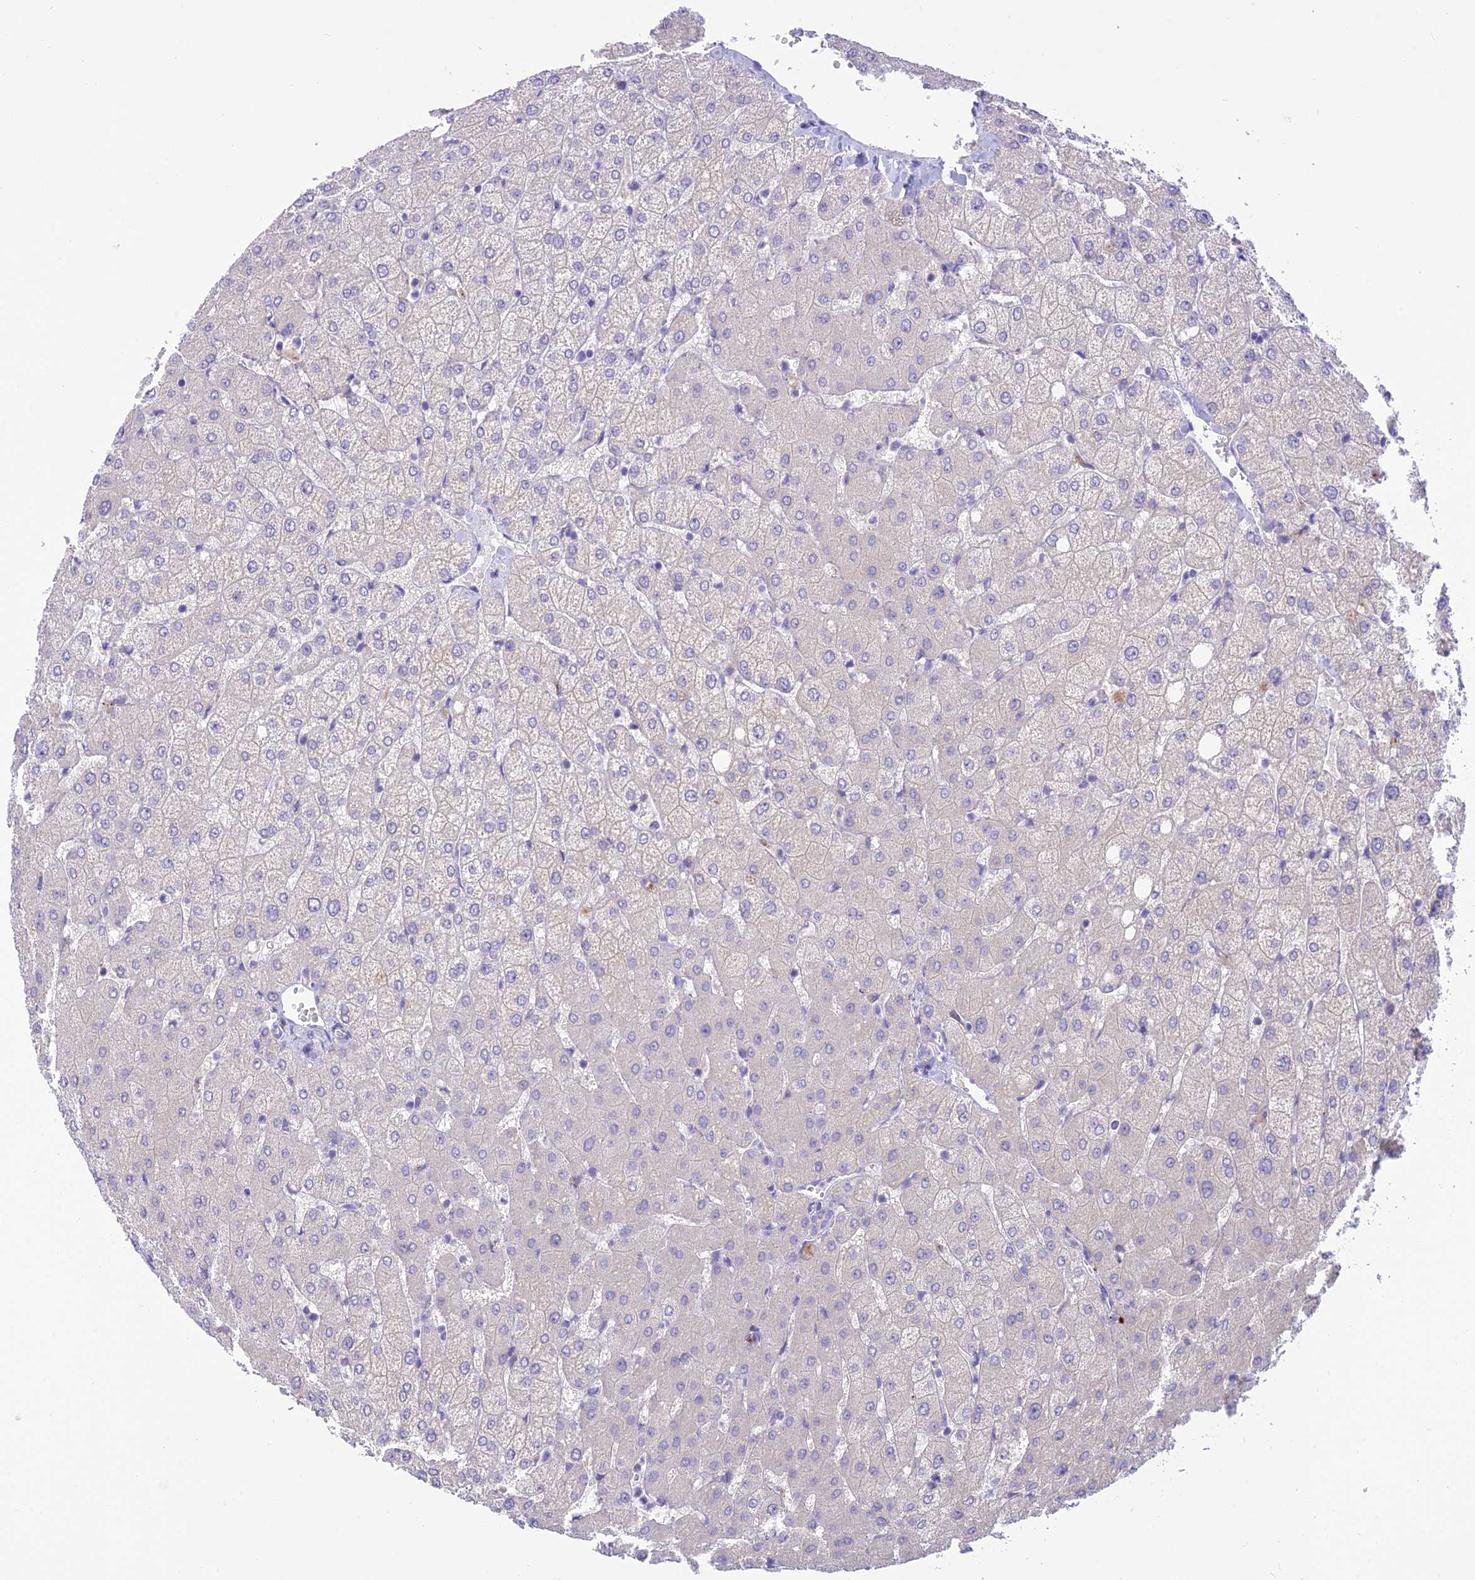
{"staining": {"intensity": "negative", "quantity": "none", "location": "none"}, "tissue": "liver", "cell_type": "Cholangiocytes", "image_type": "normal", "snomed": [{"axis": "morphology", "description": "Normal tissue, NOS"}, {"axis": "topography", "description": "Liver"}], "caption": "This is an immunohistochemistry histopathology image of benign liver. There is no expression in cholangiocytes.", "gene": "DHDH", "patient": {"sex": "female", "age": 54}}